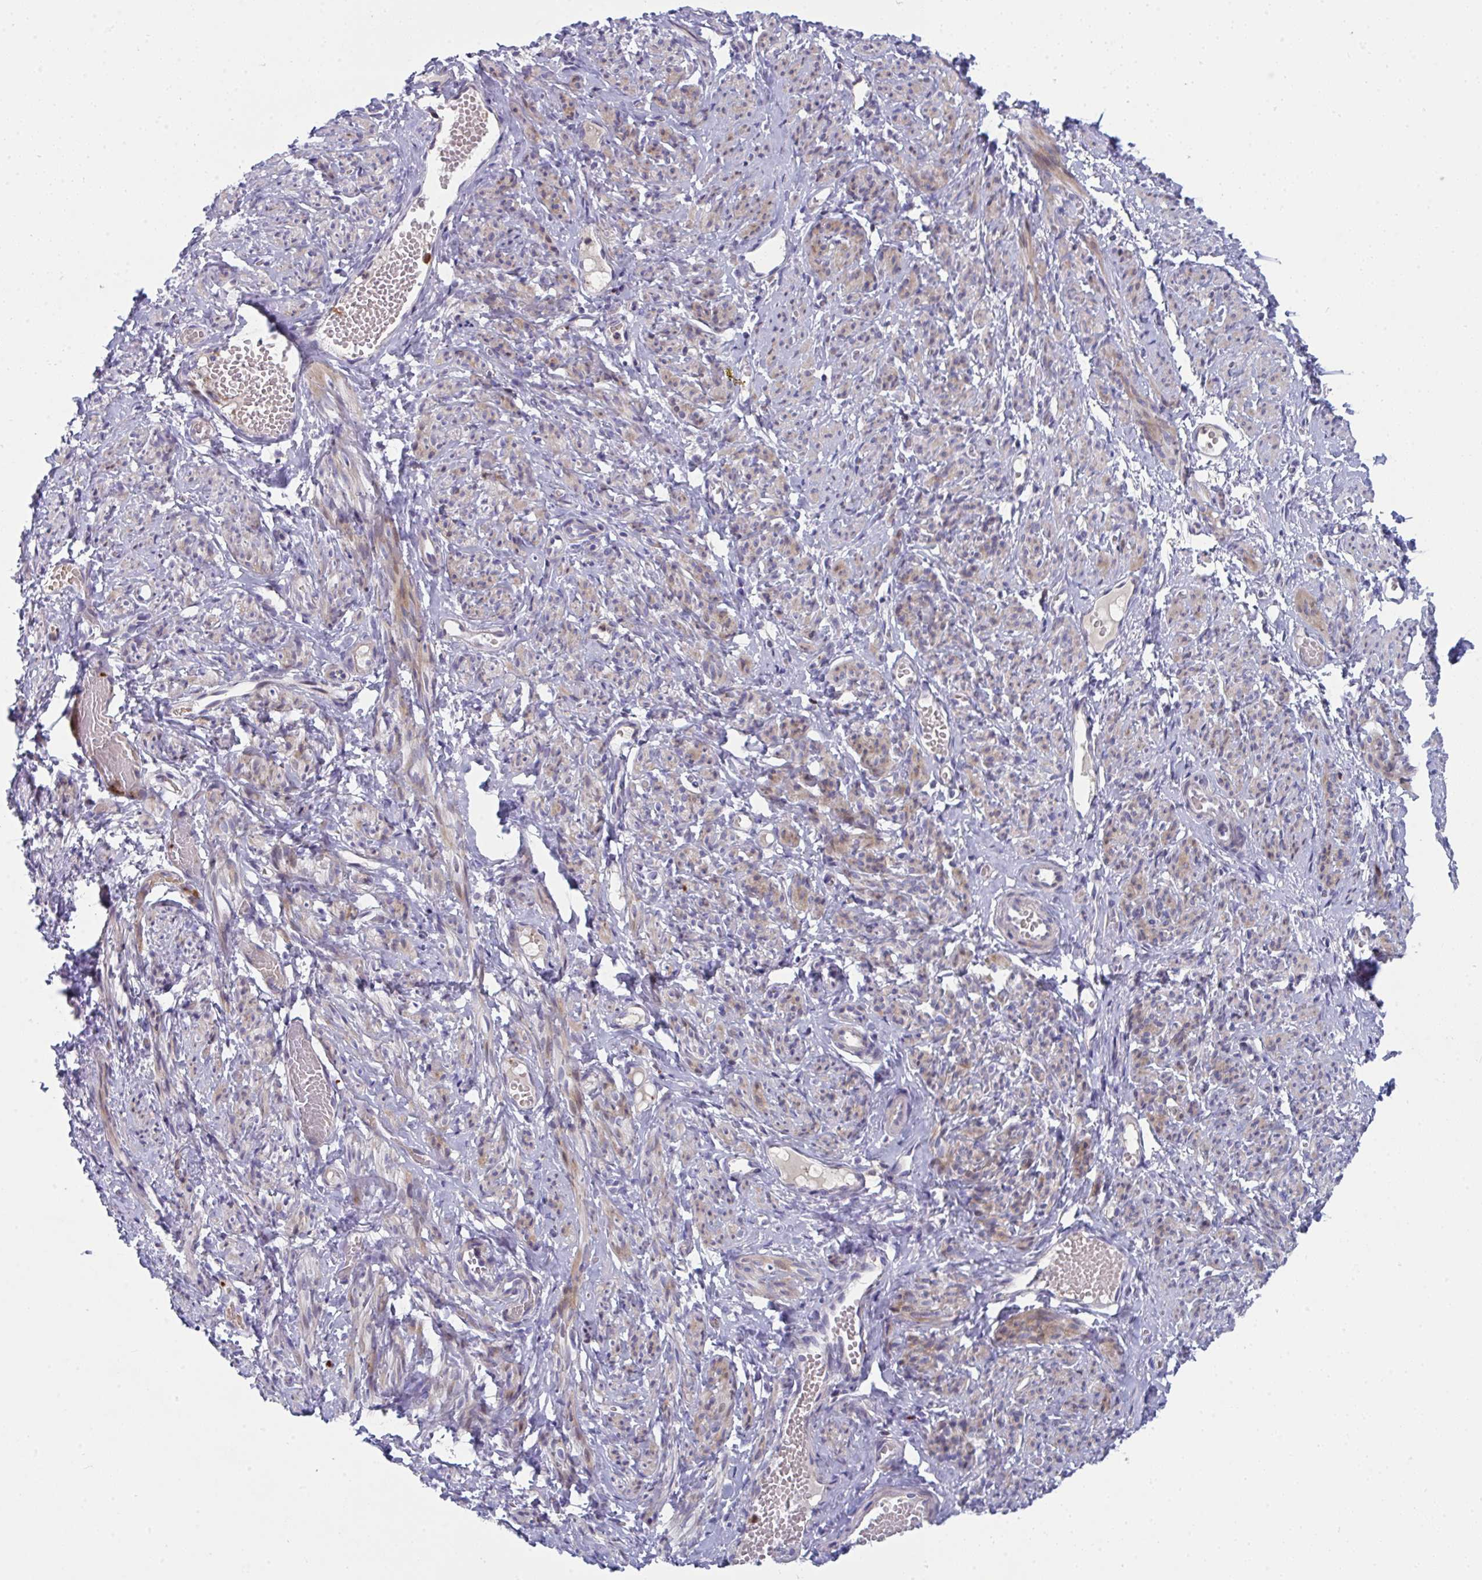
{"staining": {"intensity": "weak", "quantity": "25%-75%", "location": "cytoplasmic/membranous,nuclear"}, "tissue": "smooth muscle", "cell_type": "Smooth muscle cells", "image_type": "normal", "snomed": [{"axis": "morphology", "description": "Normal tissue, NOS"}, {"axis": "topography", "description": "Smooth muscle"}], "caption": "Brown immunohistochemical staining in benign human smooth muscle demonstrates weak cytoplasmic/membranous,nuclear positivity in about 25%-75% of smooth muscle cells. (DAB = brown stain, brightfield microscopy at high magnification).", "gene": "AOC2", "patient": {"sex": "female", "age": 65}}